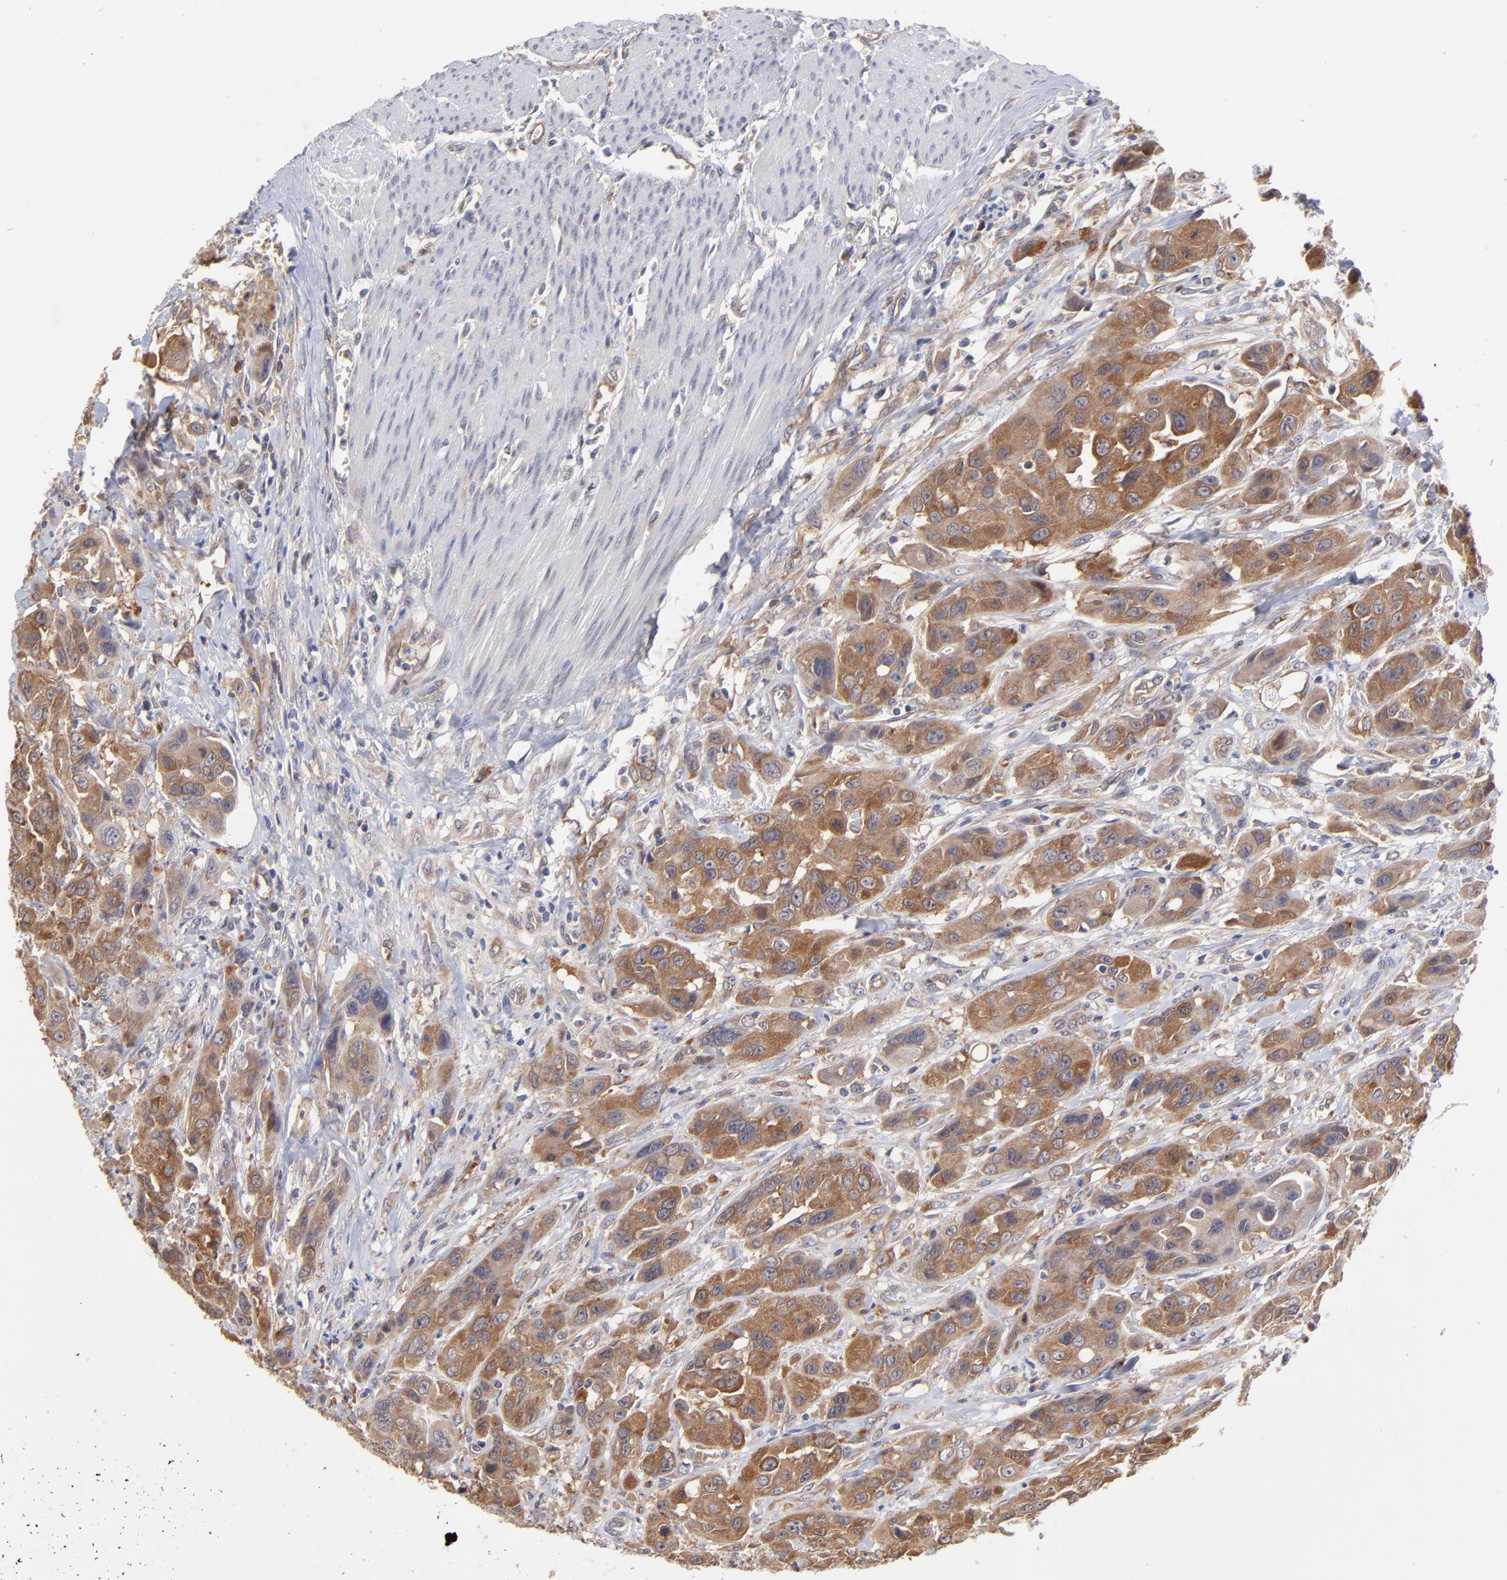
{"staining": {"intensity": "moderate", "quantity": ">75%", "location": "cytoplasmic/membranous"}, "tissue": "urothelial cancer", "cell_type": "Tumor cells", "image_type": "cancer", "snomed": [{"axis": "morphology", "description": "Urothelial carcinoma, High grade"}, {"axis": "topography", "description": "Urinary bladder"}], "caption": "Urothelial carcinoma (high-grade) stained for a protein demonstrates moderate cytoplasmic/membranous positivity in tumor cells.", "gene": "GART", "patient": {"sex": "male", "age": 73}}